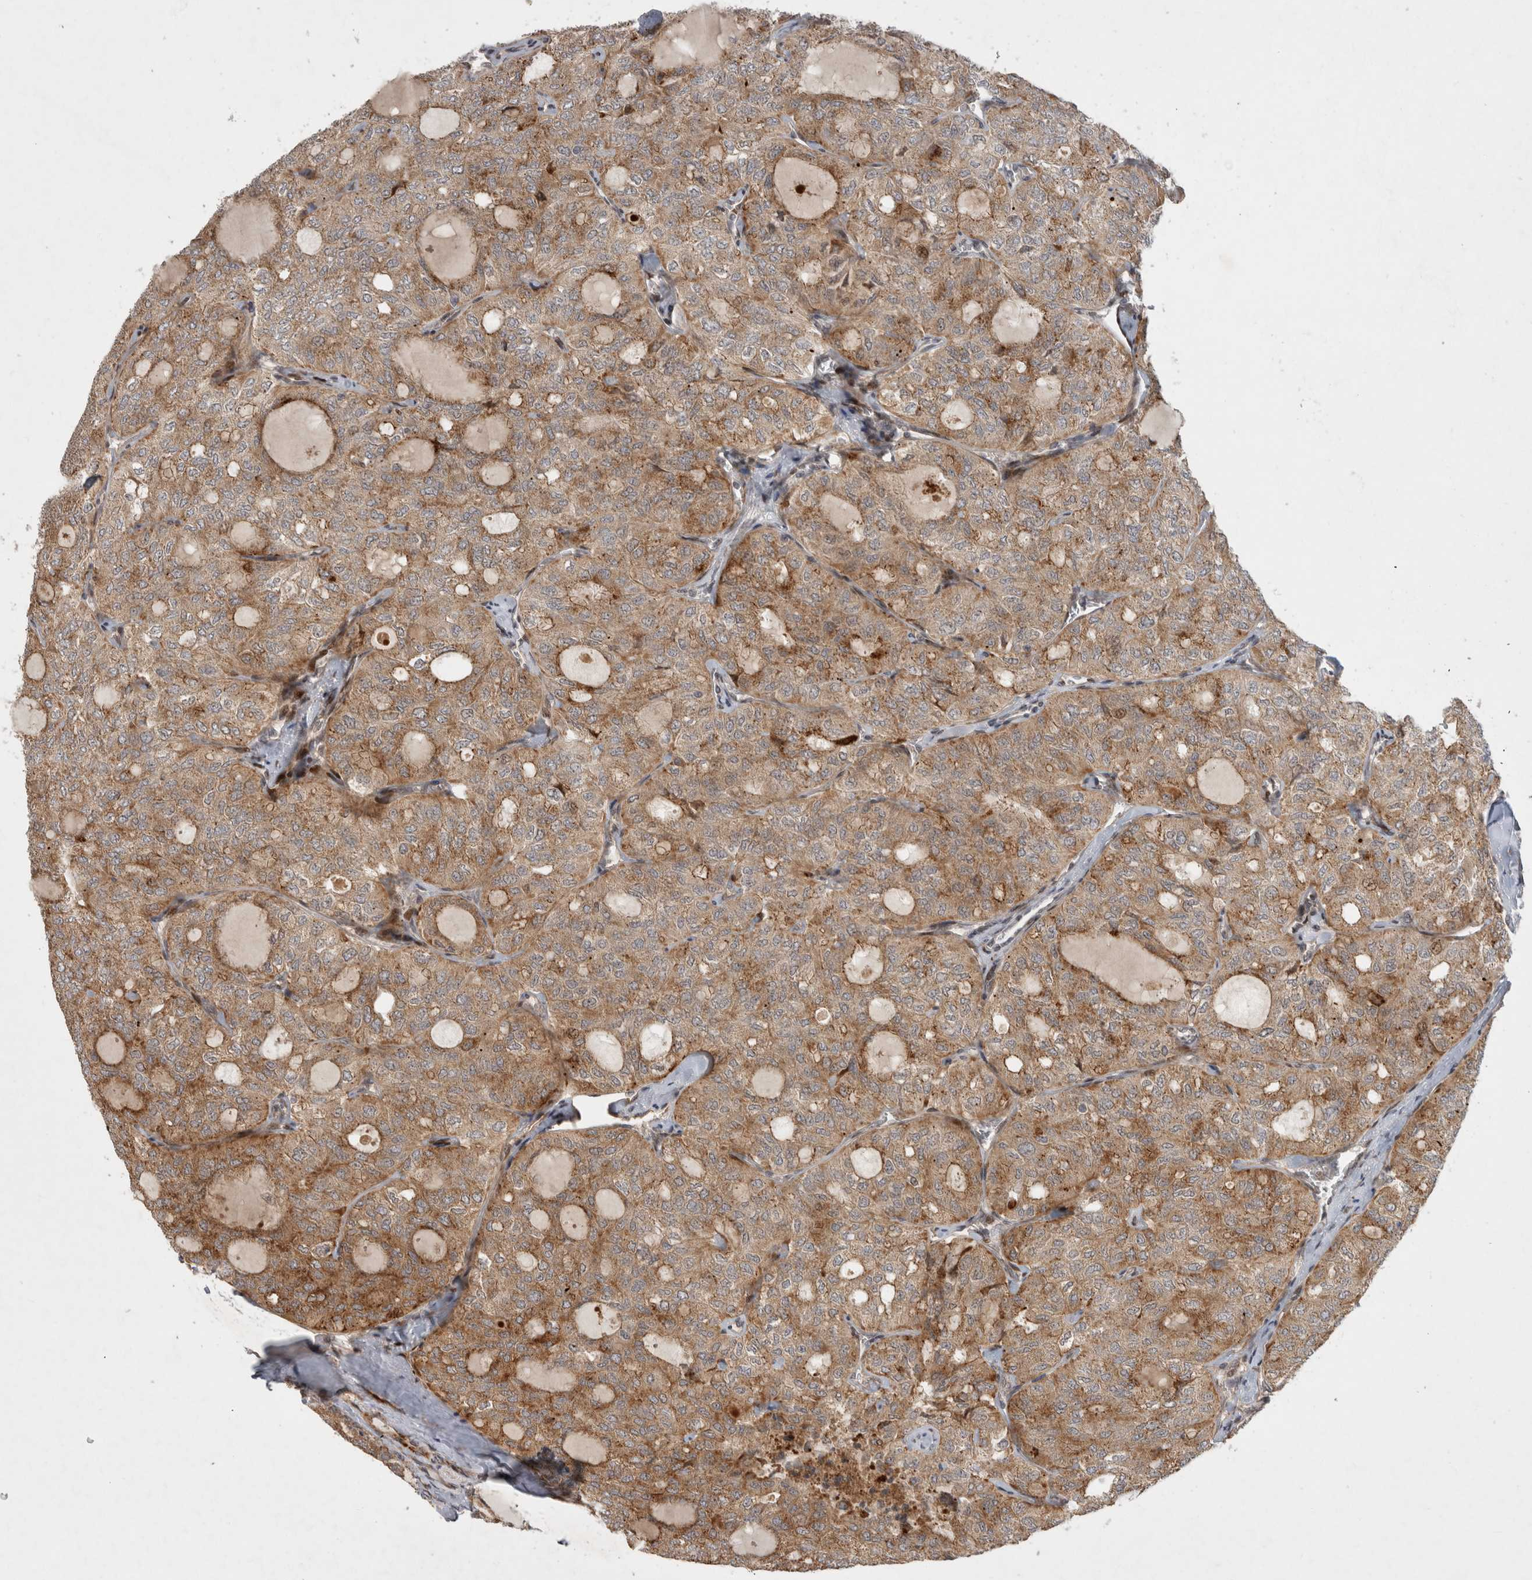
{"staining": {"intensity": "moderate", "quantity": ">75%", "location": "cytoplasmic/membranous"}, "tissue": "thyroid cancer", "cell_type": "Tumor cells", "image_type": "cancer", "snomed": [{"axis": "morphology", "description": "Follicular adenoma carcinoma, NOS"}, {"axis": "topography", "description": "Thyroid gland"}], "caption": "Tumor cells show medium levels of moderate cytoplasmic/membranous positivity in about >75% of cells in human thyroid cancer.", "gene": "INSRR", "patient": {"sex": "male", "age": 75}}